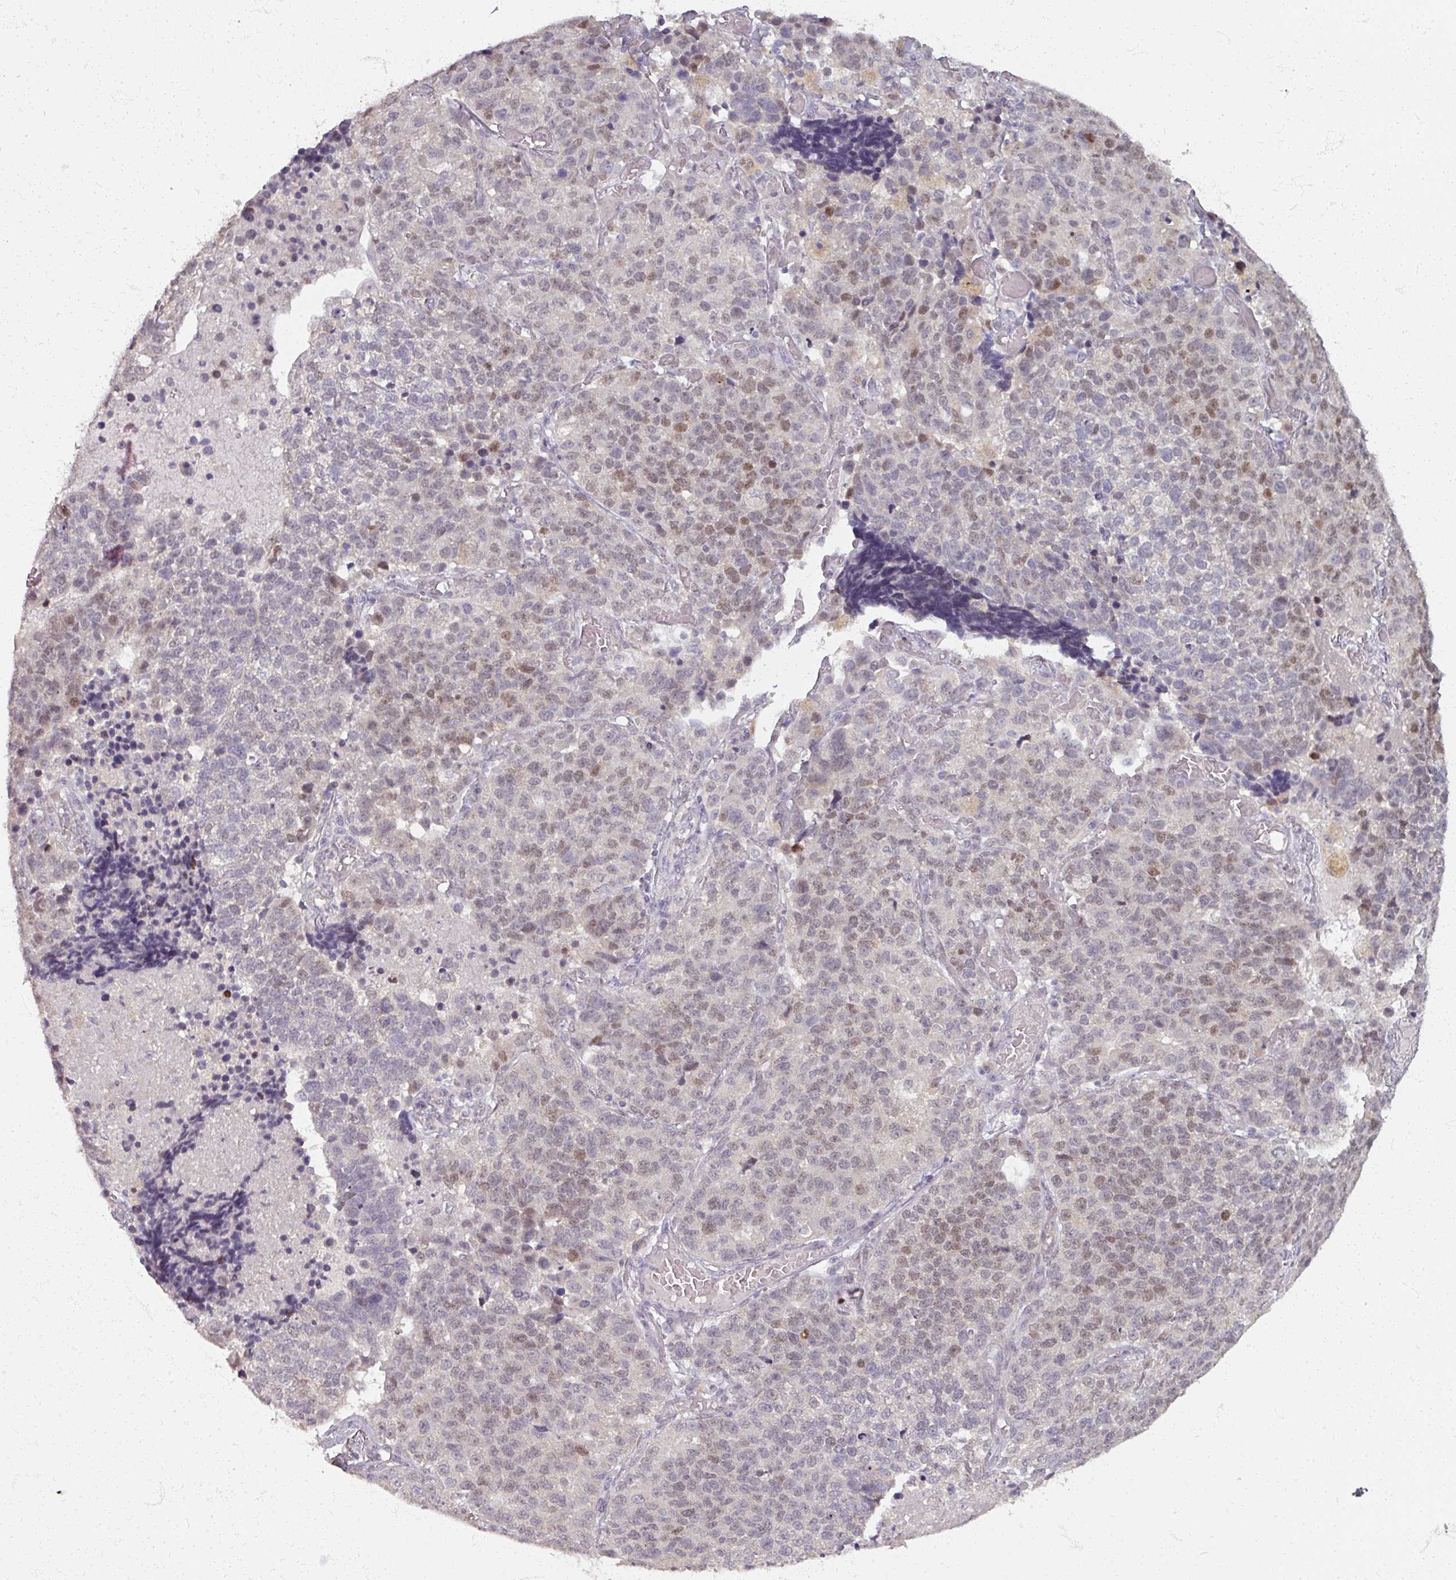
{"staining": {"intensity": "weak", "quantity": "<25%", "location": "nuclear"}, "tissue": "lung cancer", "cell_type": "Tumor cells", "image_type": "cancer", "snomed": [{"axis": "morphology", "description": "Adenocarcinoma, NOS"}, {"axis": "topography", "description": "Lung"}], "caption": "Immunohistochemistry photomicrograph of human lung adenocarcinoma stained for a protein (brown), which displays no staining in tumor cells. Nuclei are stained in blue.", "gene": "SOX11", "patient": {"sex": "male", "age": 49}}